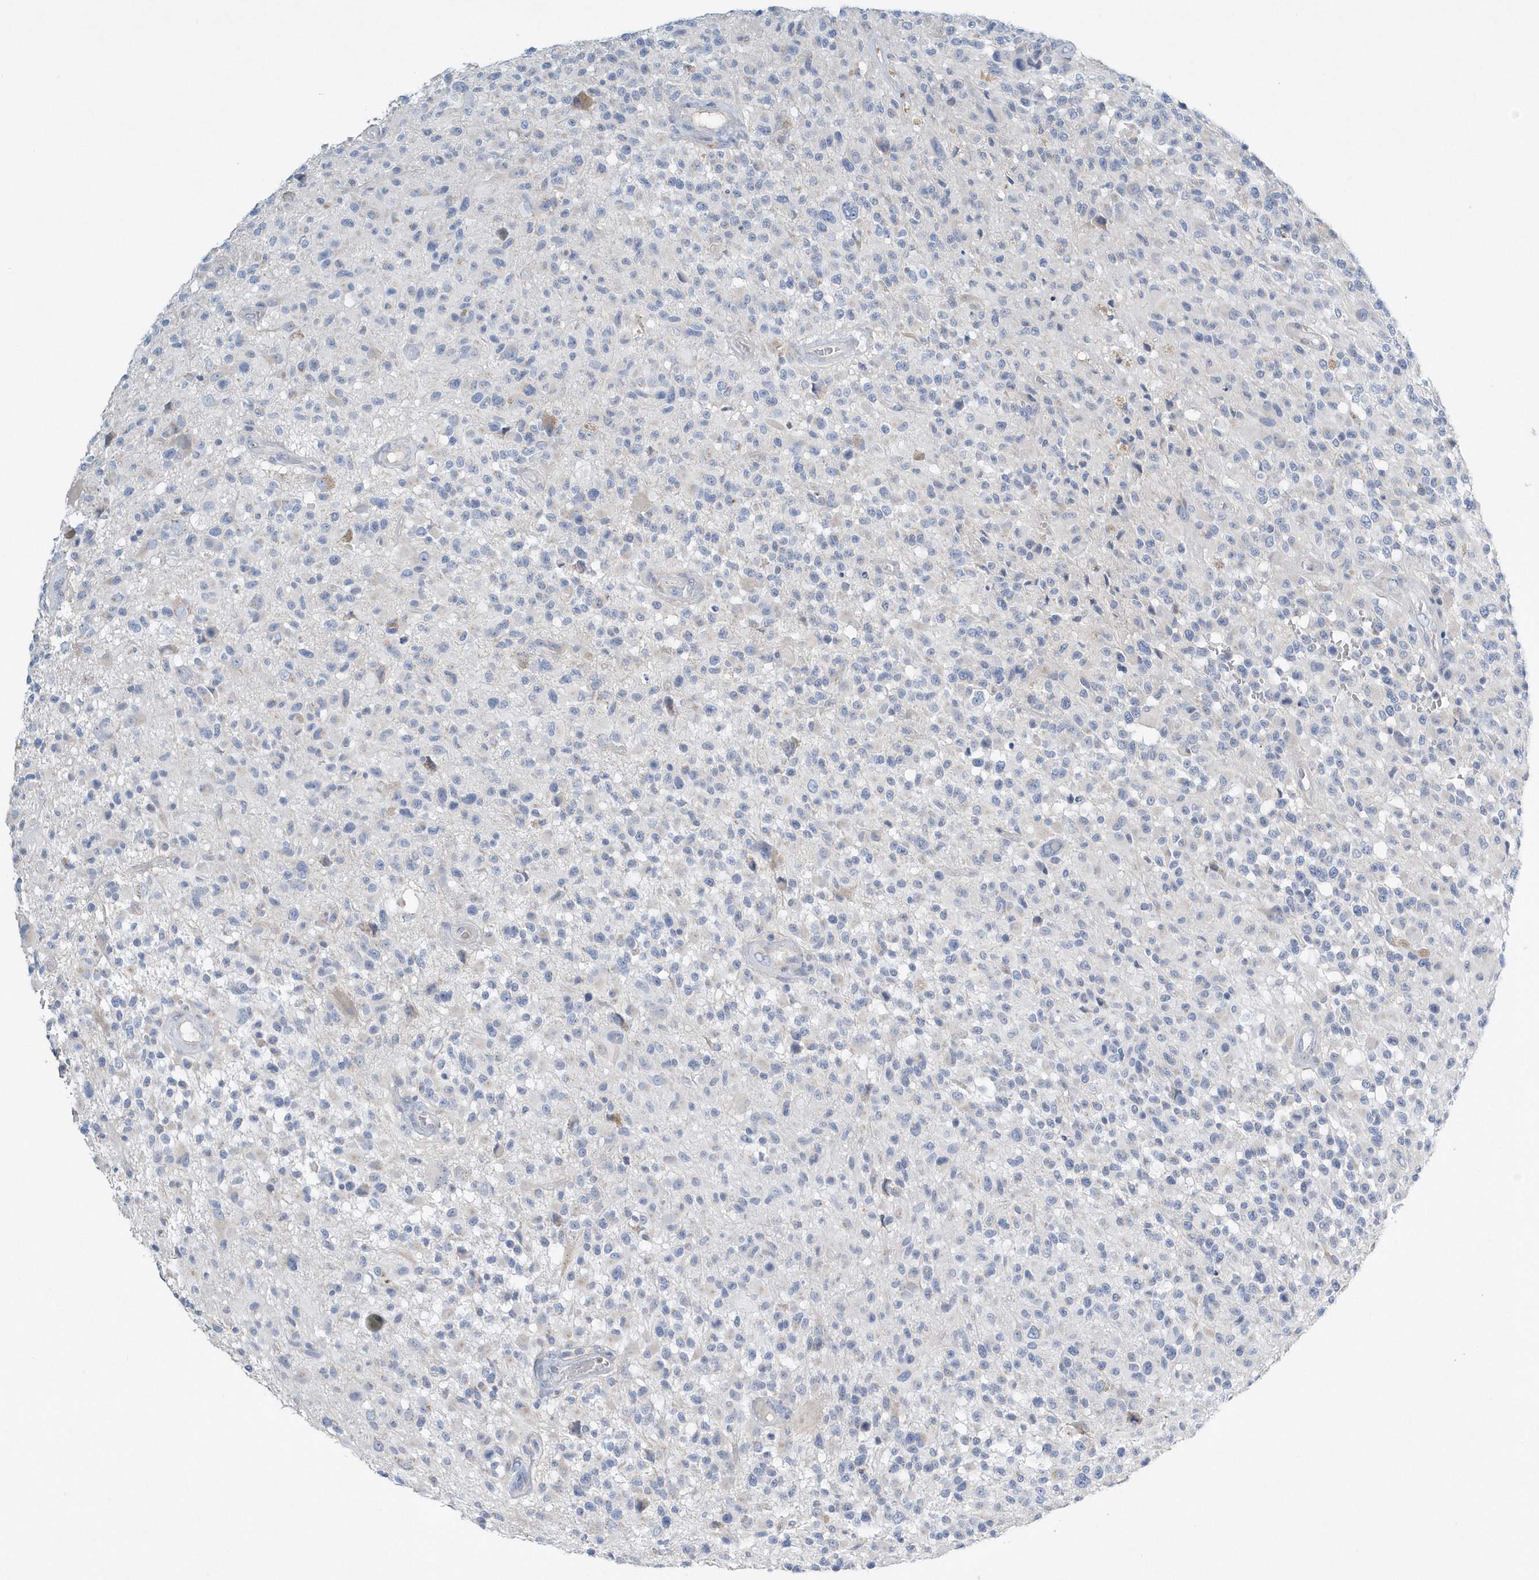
{"staining": {"intensity": "negative", "quantity": "none", "location": "none"}, "tissue": "glioma", "cell_type": "Tumor cells", "image_type": "cancer", "snomed": [{"axis": "morphology", "description": "Glioma, malignant, High grade"}, {"axis": "morphology", "description": "Glioblastoma, NOS"}, {"axis": "topography", "description": "Brain"}], "caption": "Tumor cells are negative for protein expression in human glioma.", "gene": "SPATA18", "patient": {"sex": "male", "age": 60}}